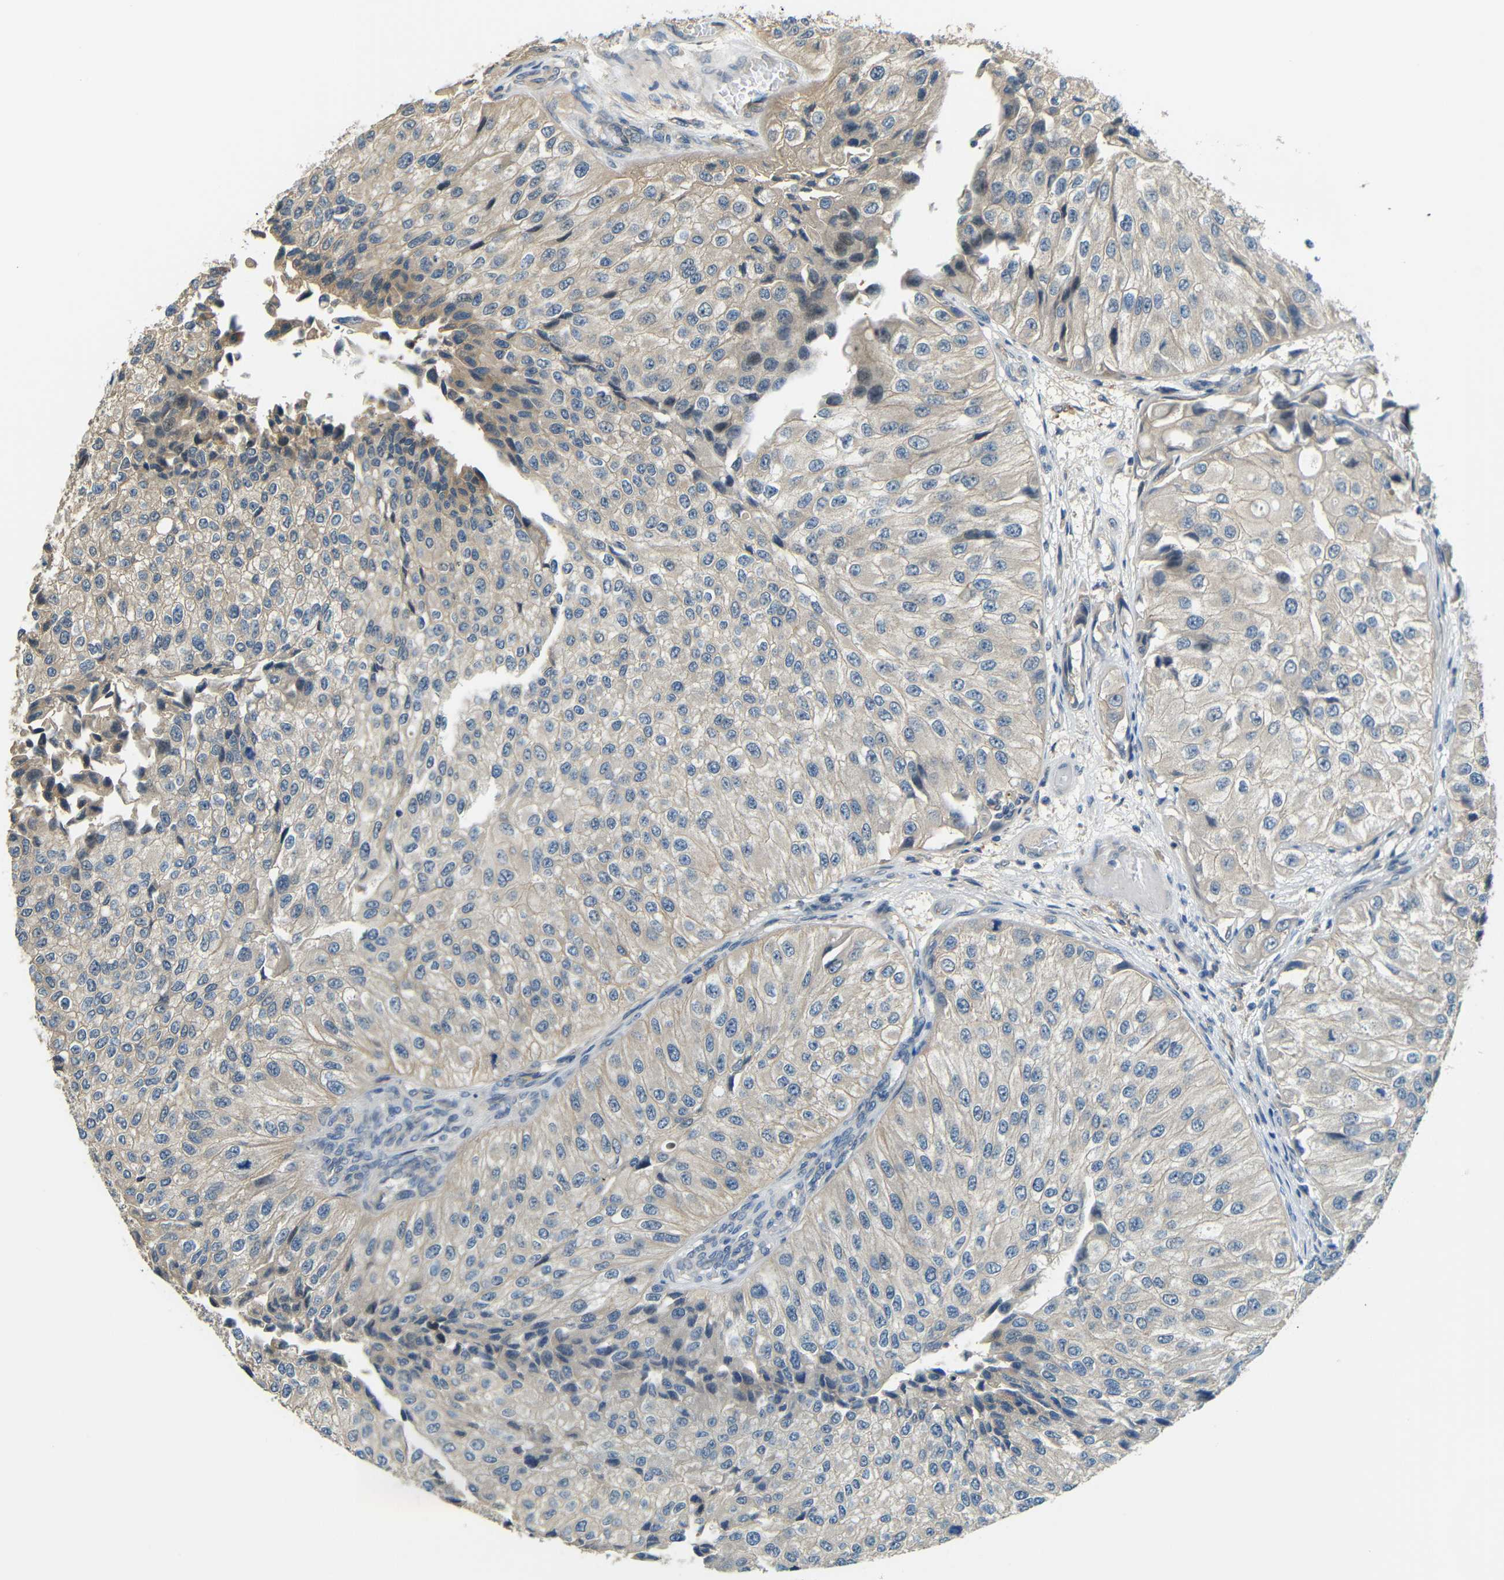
{"staining": {"intensity": "weak", "quantity": "25%-75%", "location": "cytoplasmic/membranous"}, "tissue": "urothelial cancer", "cell_type": "Tumor cells", "image_type": "cancer", "snomed": [{"axis": "morphology", "description": "Urothelial carcinoma, High grade"}, {"axis": "topography", "description": "Kidney"}, {"axis": "topography", "description": "Urinary bladder"}], "caption": "Urothelial cancer stained for a protein shows weak cytoplasmic/membranous positivity in tumor cells.", "gene": "FNDC3A", "patient": {"sex": "male", "age": 77}}